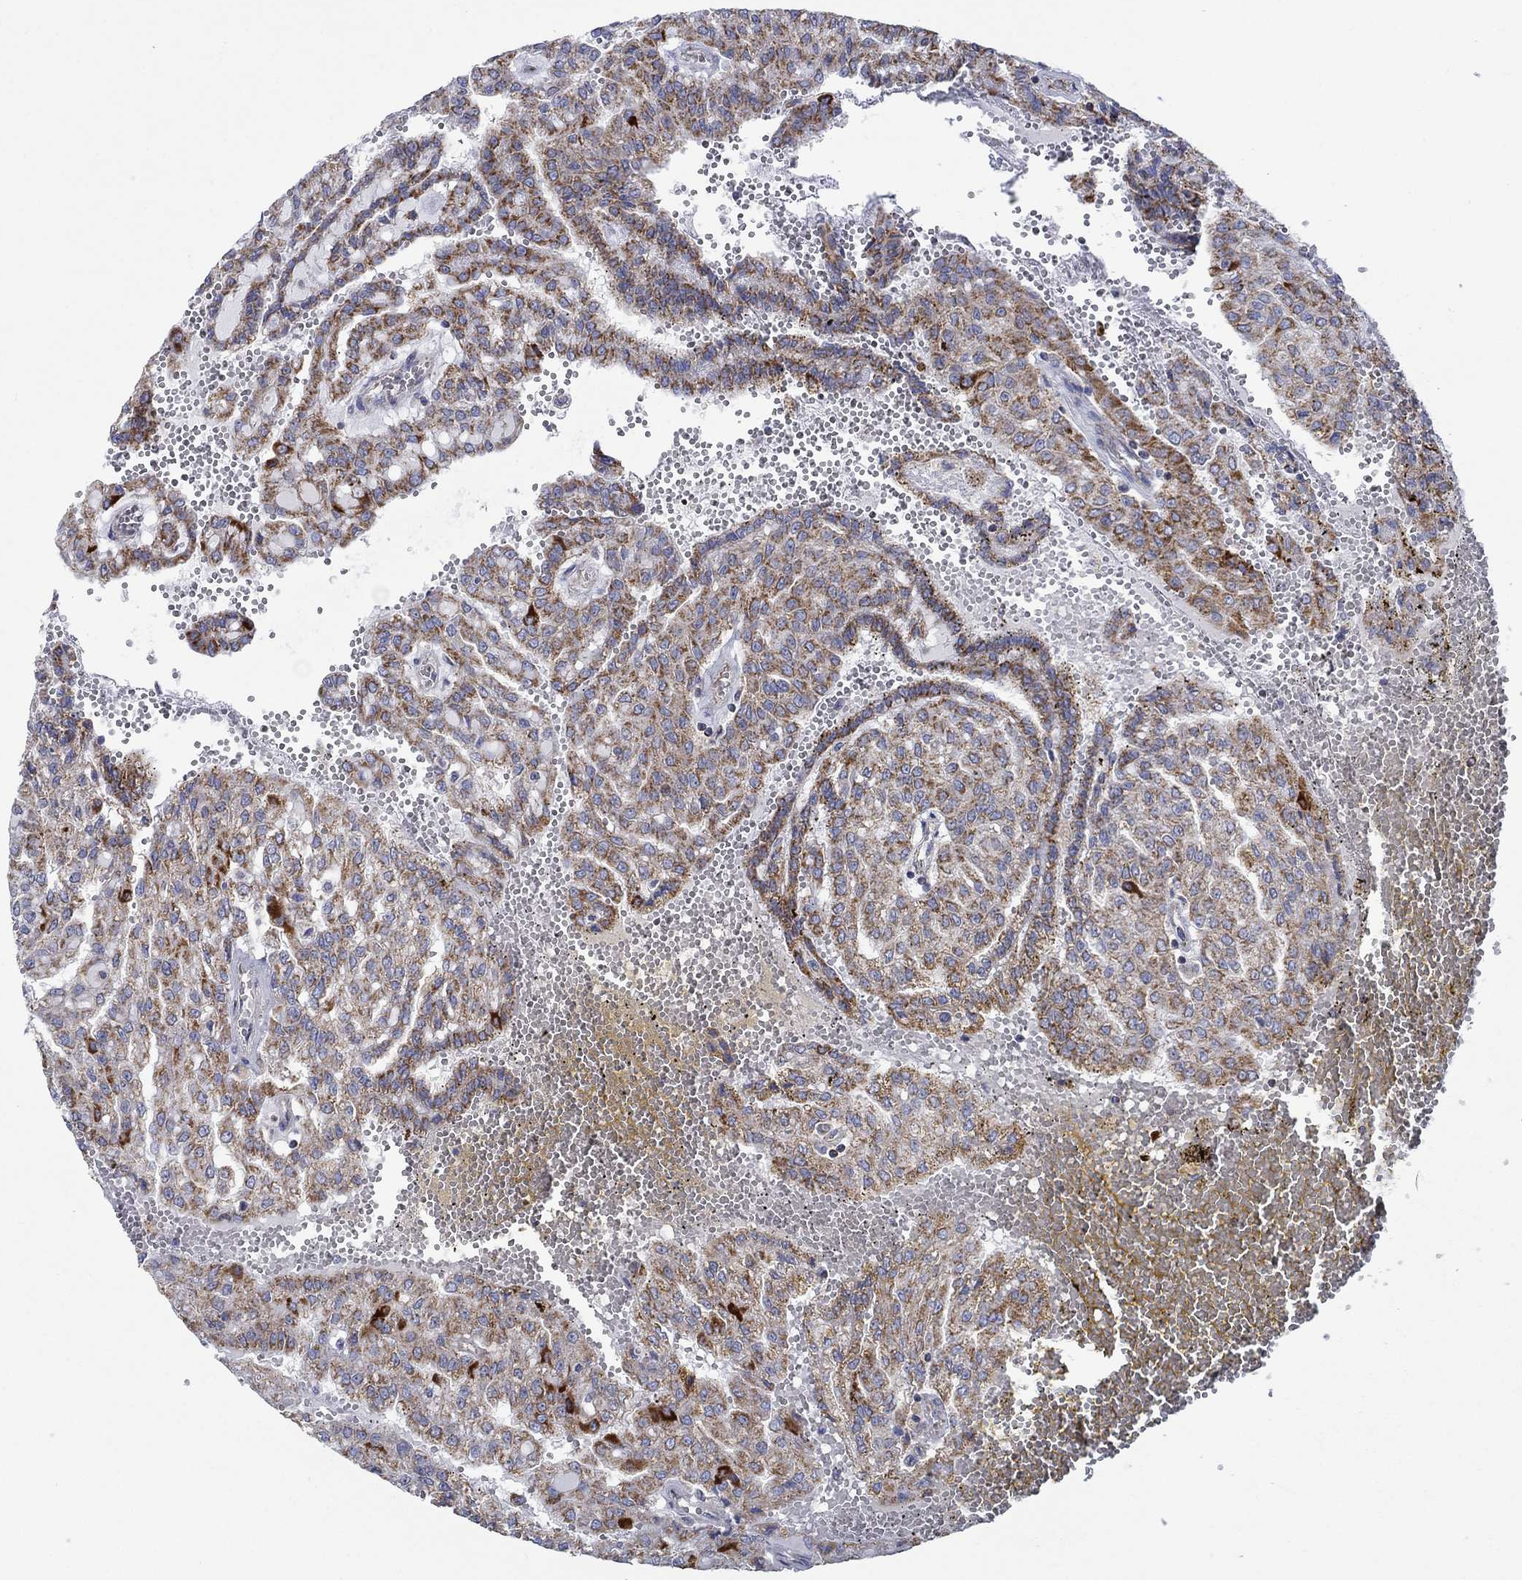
{"staining": {"intensity": "strong", "quantity": "25%-75%", "location": "cytoplasmic/membranous"}, "tissue": "renal cancer", "cell_type": "Tumor cells", "image_type": "cancer", "snomed": [{"axis": "morphology", "description": "Adenocarcinoma, NOS"}, {"axis": "topography", "description": "Kidney"}], "caption": "Immunohistochemical staining of human renal cancer (adenocarcinoma) reveals strong cytoplasmic/membranous protein positivity in approximately 25%-75% of tumor cells.", "gene": "CISD1", "patient": {"sex": "male", "age": 63}}